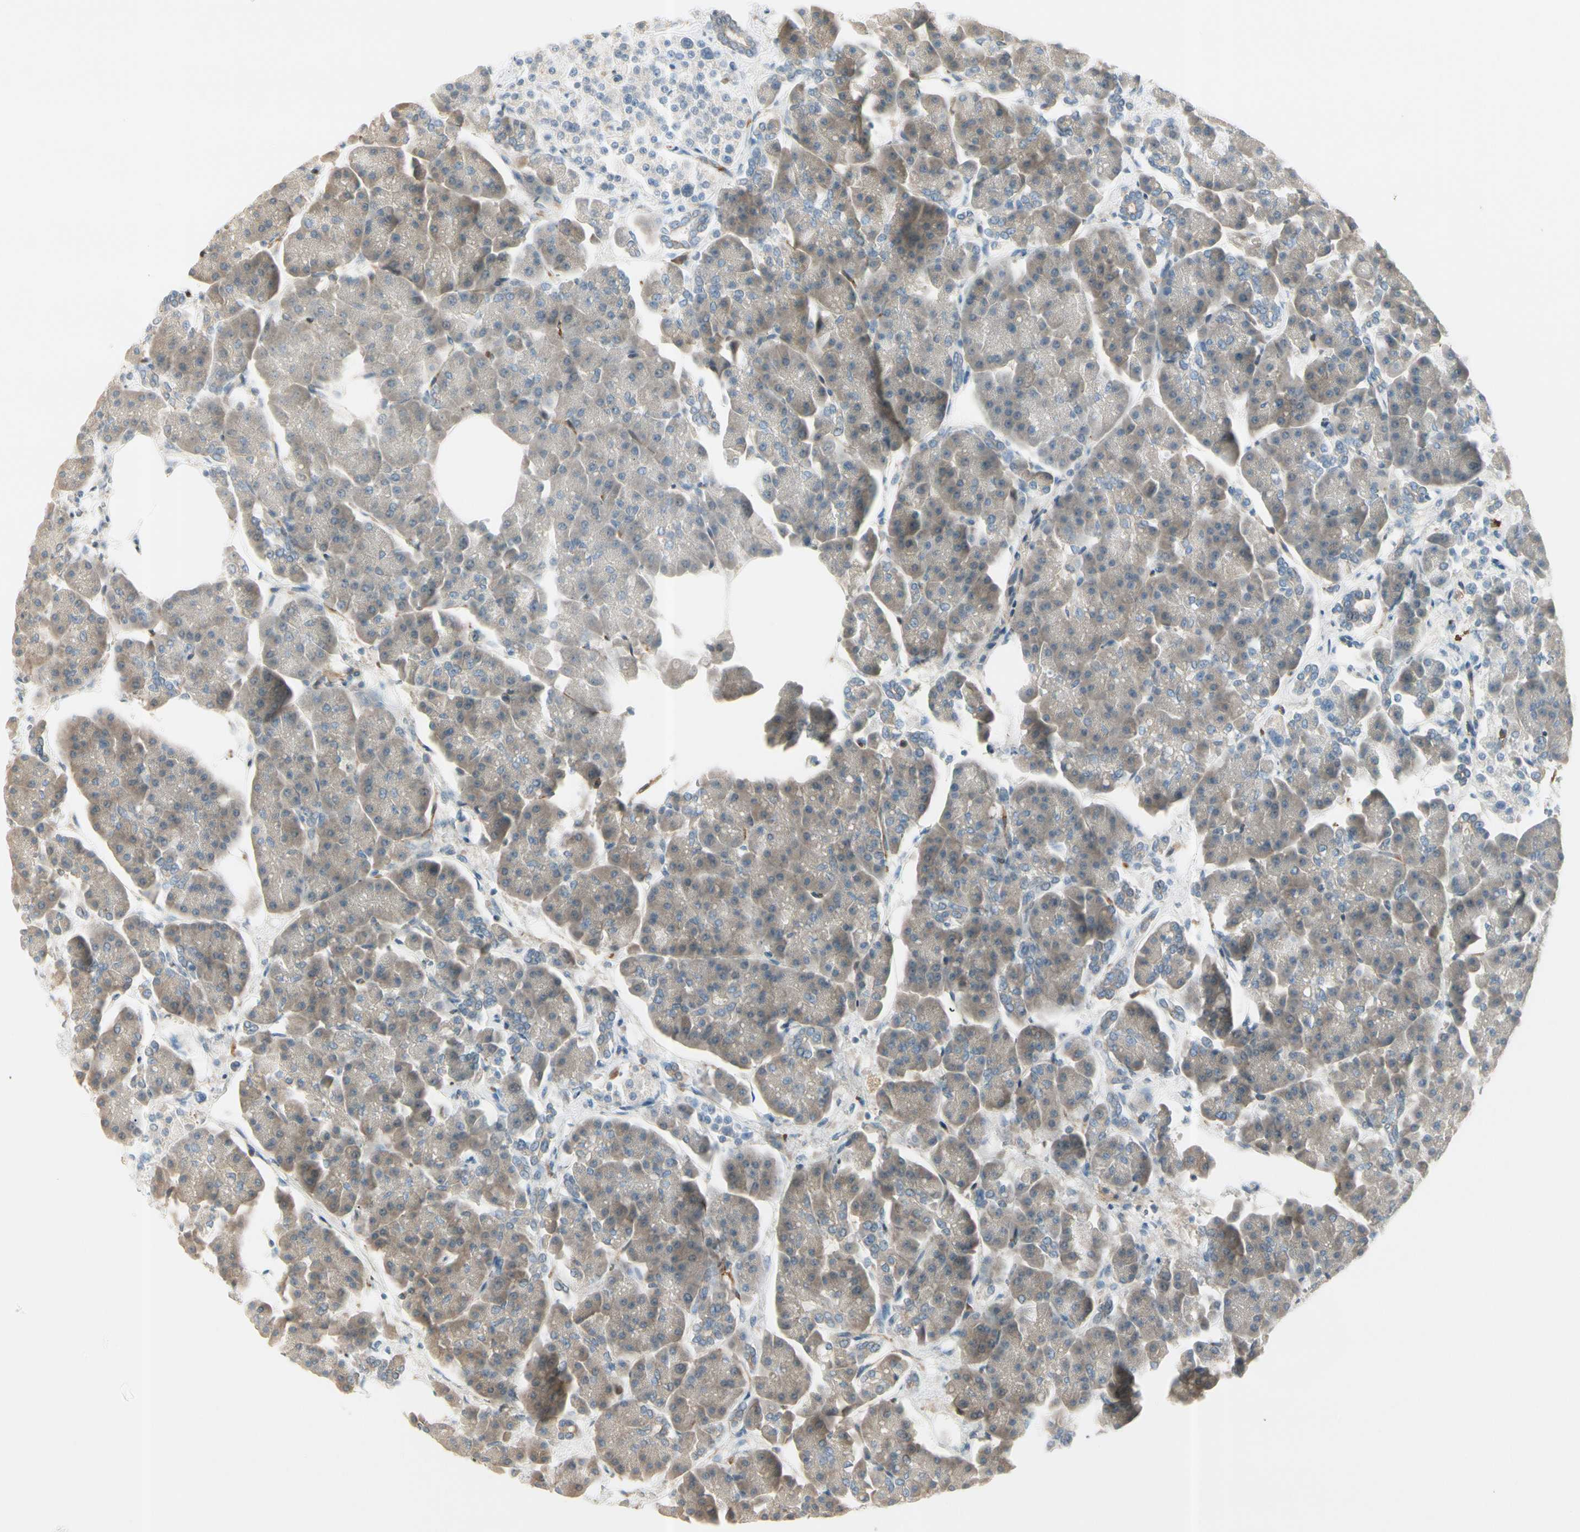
{"staining": {"intensity": "weak", "quantity": ">75%", "location": "cytoplasmic/membranous"}, "tissue": "pancreas", "cell_type": "Exocrine glandular cells", "image_type": "normal", "snomed": [{"axis": "morphology", "description": "Normal tissue, NOS"}, {"axis": "topography", "description": "Pancreas"}], "caption": "Immunohistochemical staining of normal pancreas demonstrates weak cytoplasmic/membranous protein expression in about >75% of exocrine glandular cells. (DAB IHC, brown staining for protein, blue staining for nuclei).", "gene": "CYP2E1", "patient": {"sex": "female", "age": 70}}